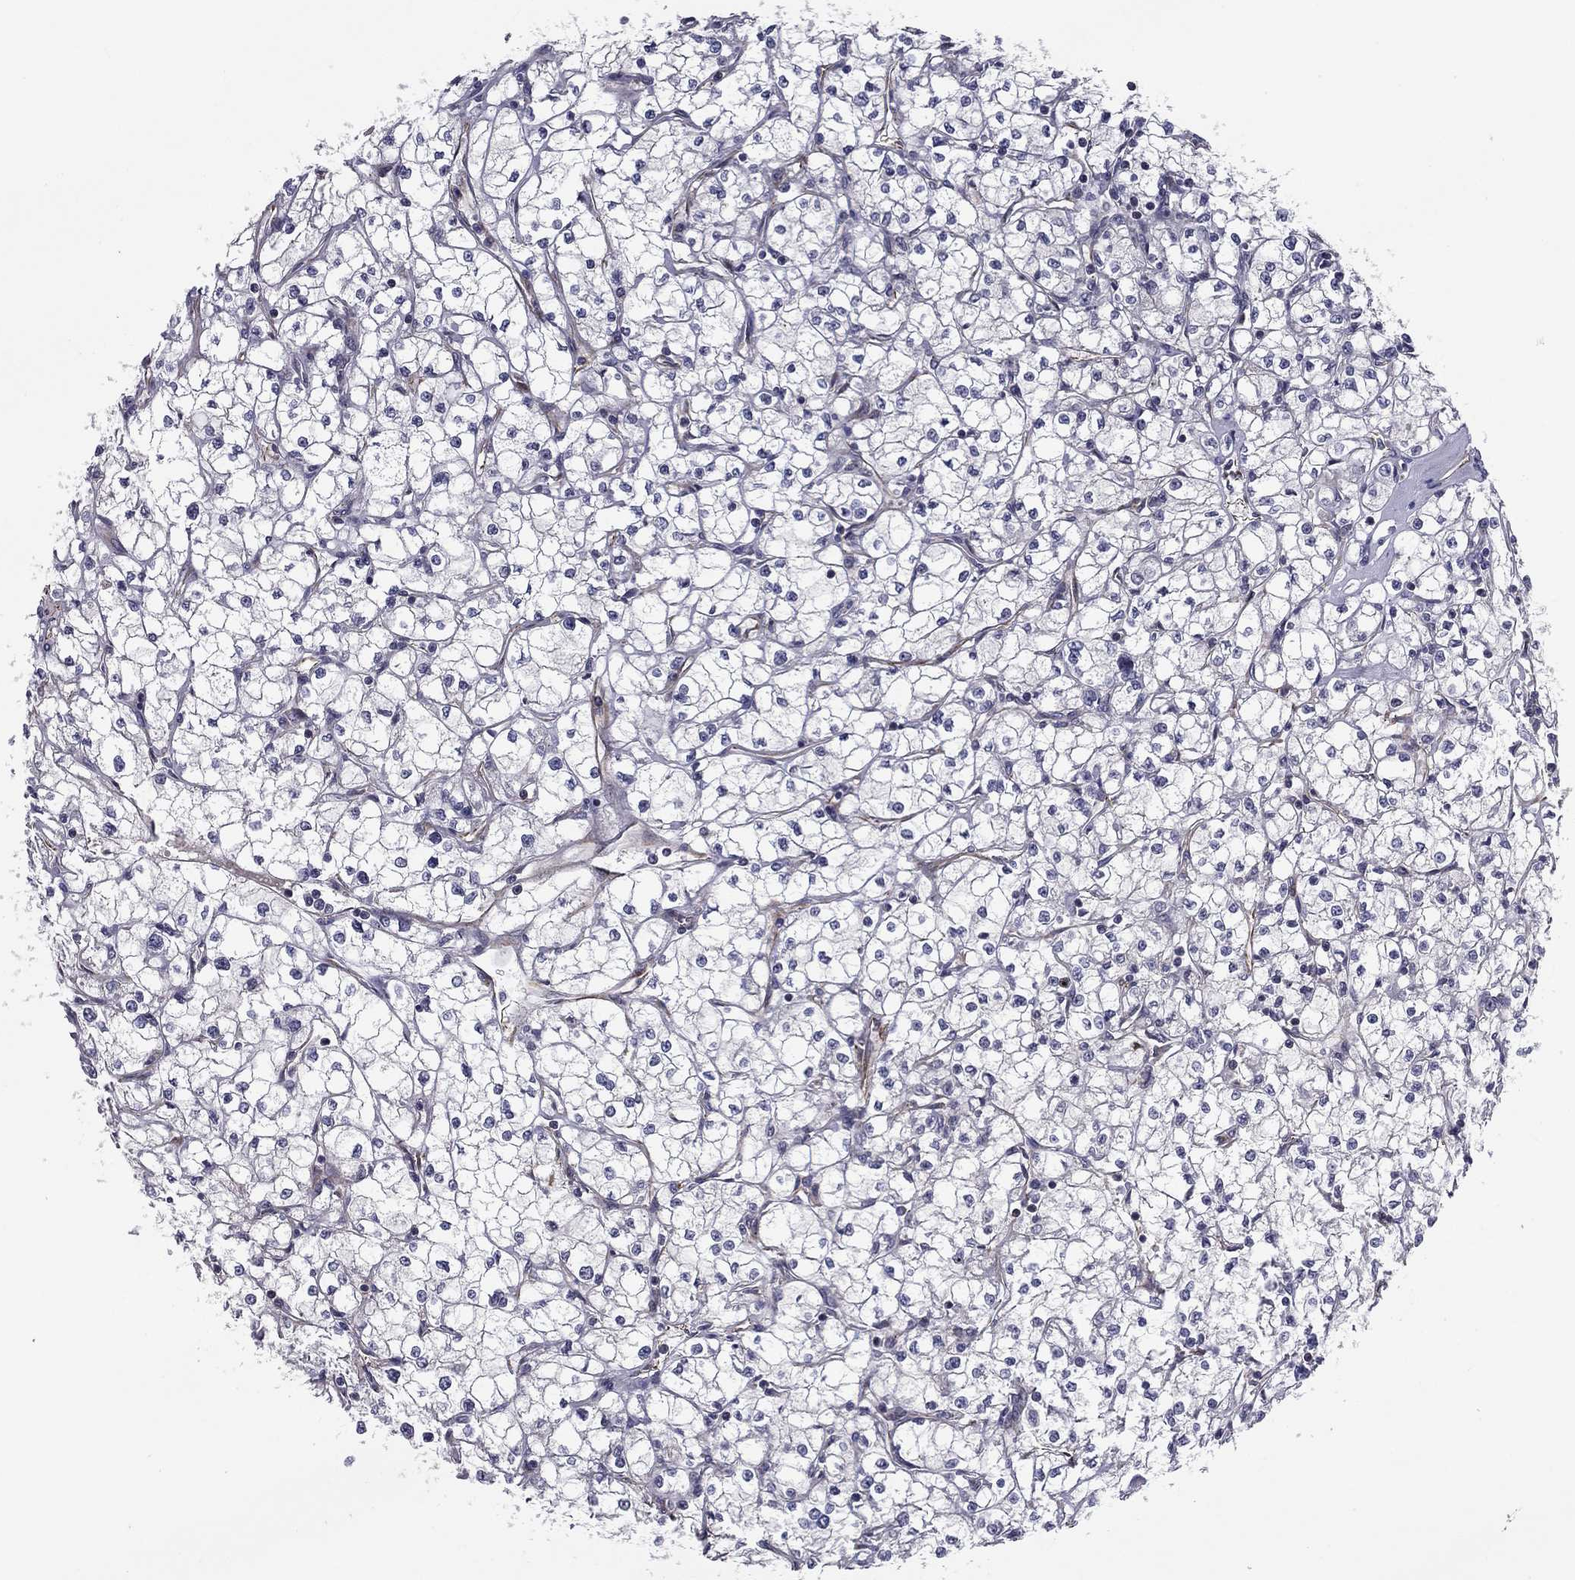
{"staining": {"intensity": "negative", "quantity": "none", "location": "none"}, "tissue": "renal cancer", "cell_type": "Tumor cells", "image_type": "cancer", "snomed": [{"axis": "morphology", "description": "Adenocarcinoma, NOS"}, {"axis": "topography", "description": "Kidney"}], "caption": "Immunohistochemical staining of renal adenocarcinoma shows no significant staining in tumor cells. (DAB immunohistochemistry (IHC) visualized using brightfield microscopy, high magnification).", "gene": "CLSTN1", "patient": {"sex": "male", "age": 67}}